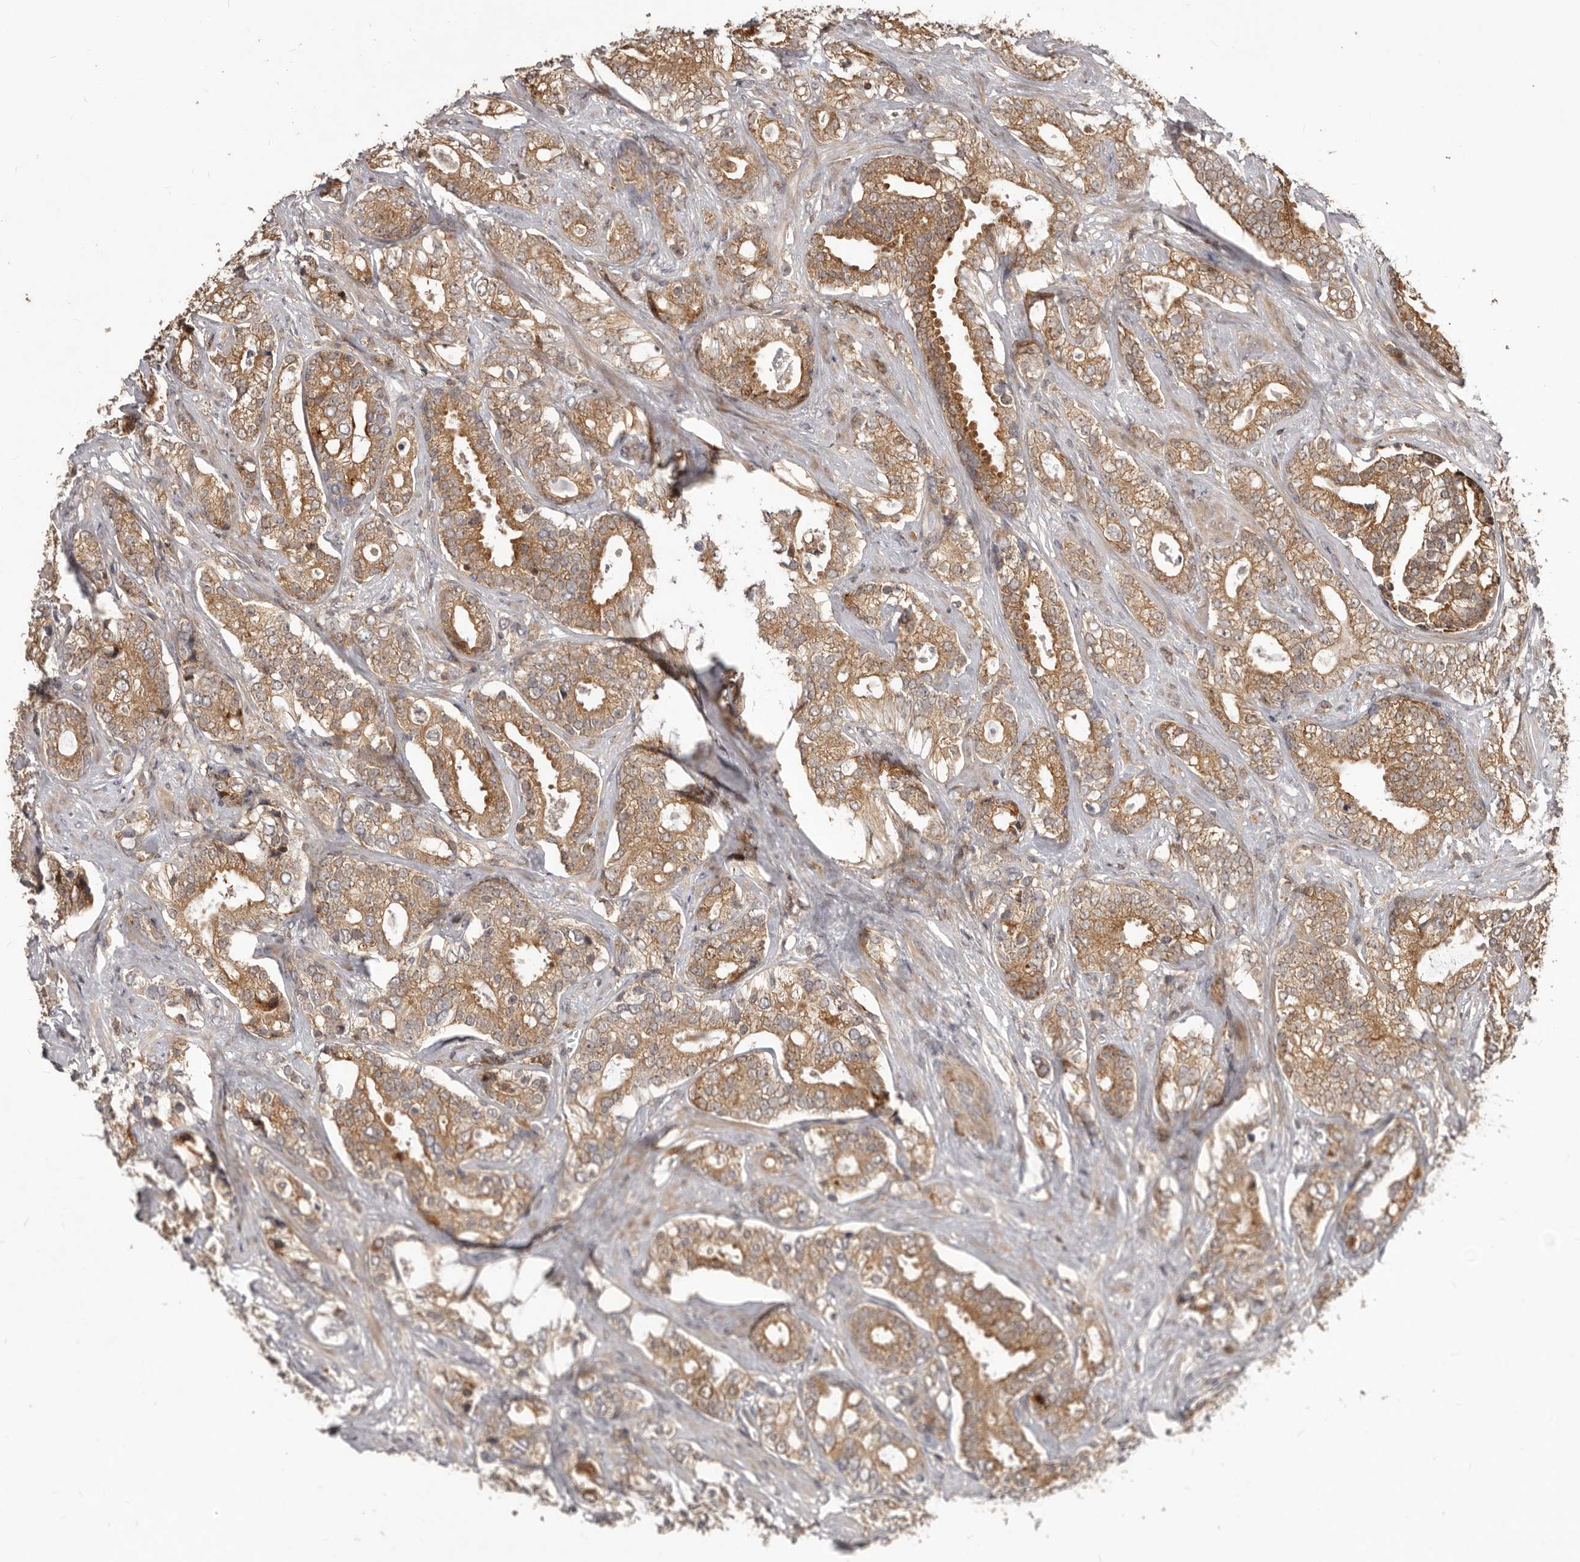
{"staining": {"intensity": "moderate", "quantity": ">75%", "location": "cytoplasmic/membranous"}, "tissue": "prostate cancer", "cell_type": "Tumor cells", "image_type": "cancer", "snomed": [{"axis": "morphology", "description": "Adenocarcinoma, High grade"}, {"axis": "topography", "description": "Prostate and seminal vesicle, NOS"}], "caption": "Prostate cancer (adenocarcinoma (high-grade)) stained with DAB (3,3'-diaminobenzidine) immunohistochemistry (IHC) exhibits medium levels of moderate cytoplasmic/membranous expression in approximately >75% of tumor cells.", "gene": "RNF187", "patient": {"sex": "male", "age": 67}}